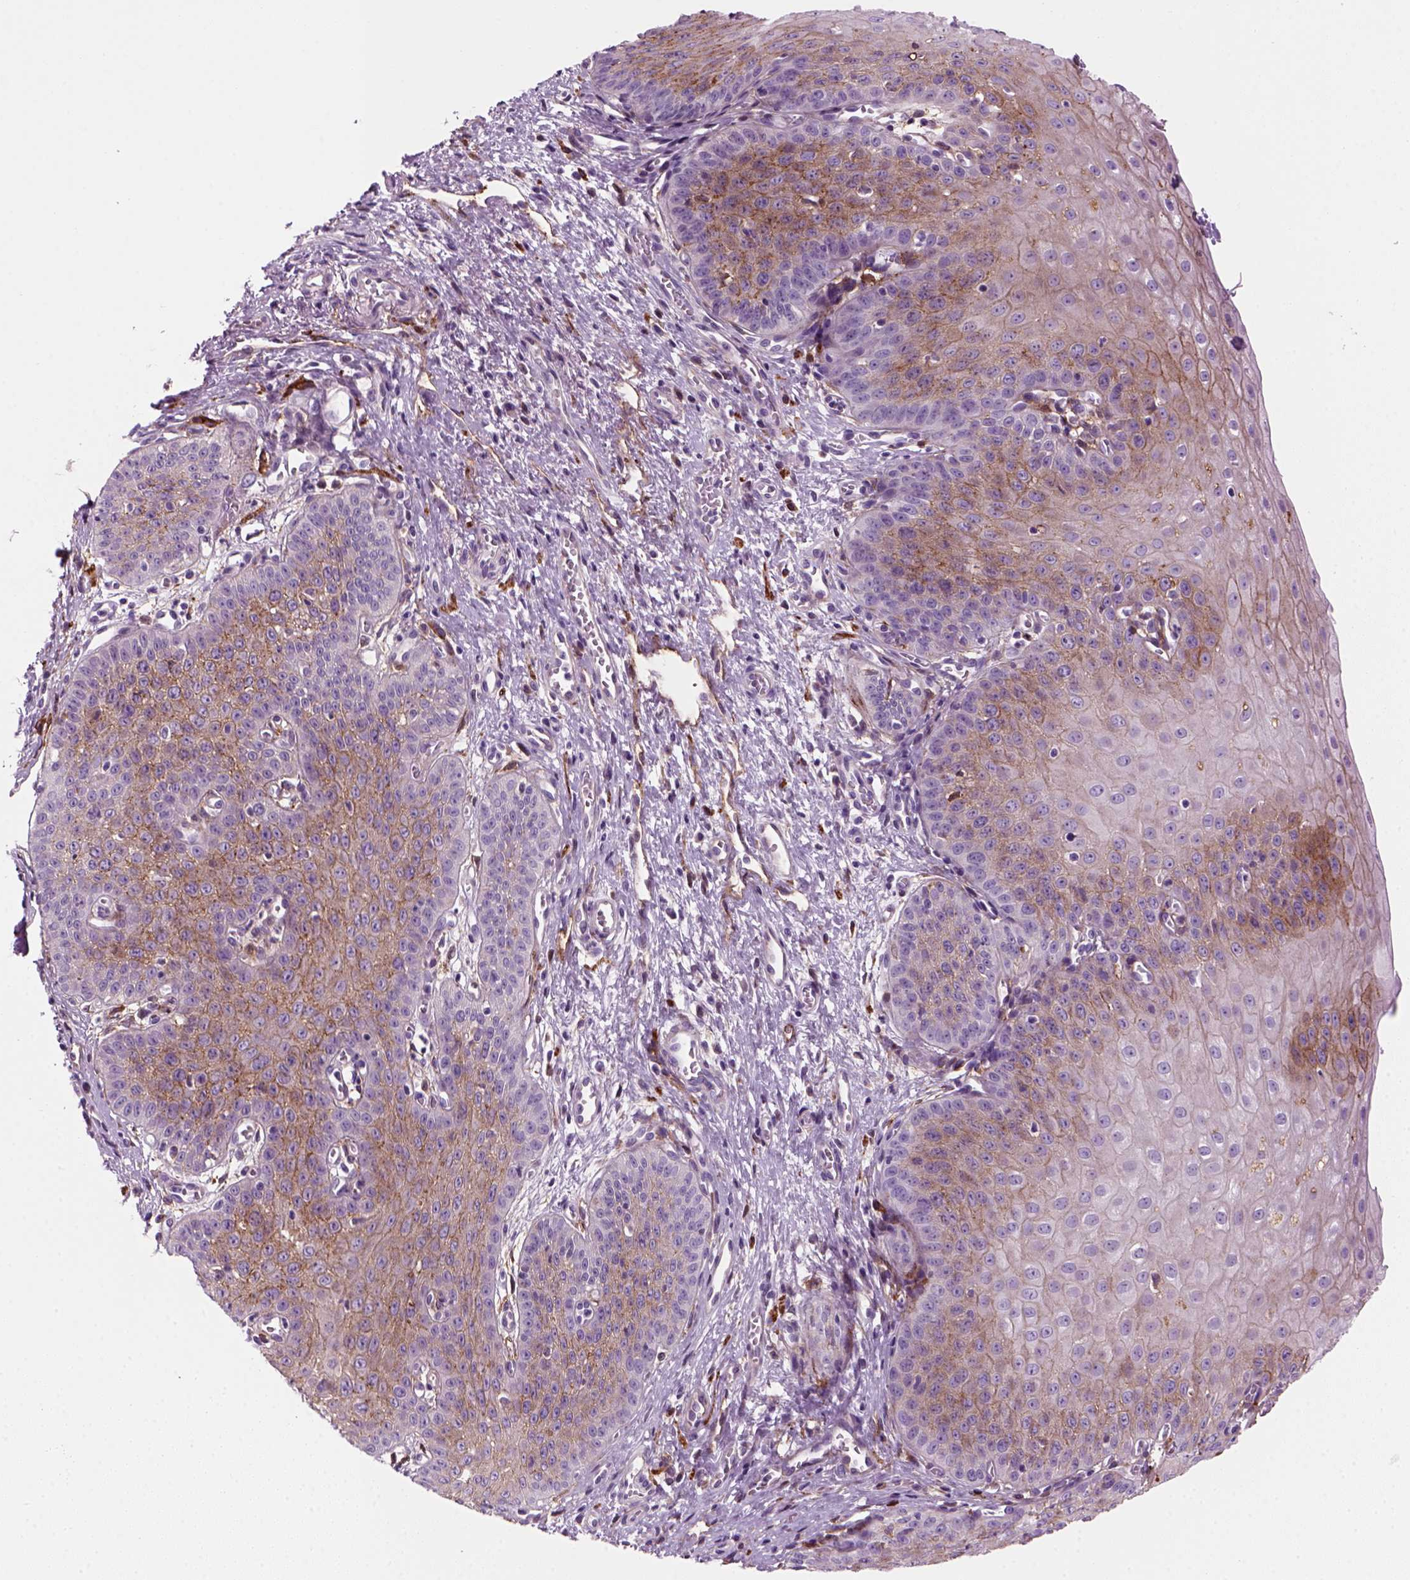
{"staining": {"intensity": "weak", "quantity": "25%-75%", "location": "cytoplasmic/membranous"}, "tissue": "esophagus", "cell_type": "Squamous epithelial cells", "image_type": "normal", "snomed": [{"axis": "morphology", "description": "Normal tissue, NOS"}, {"axis": "topography", "description": "Esophagus"}], "caption": "Protein staining reveals weak cytoplasmic/membranous expression in about 25%-75% of squamous epithelial cells in unremarkable esophagus.", "gene": "MARCKS", "patient": {"sex": "male", "age": 71}}